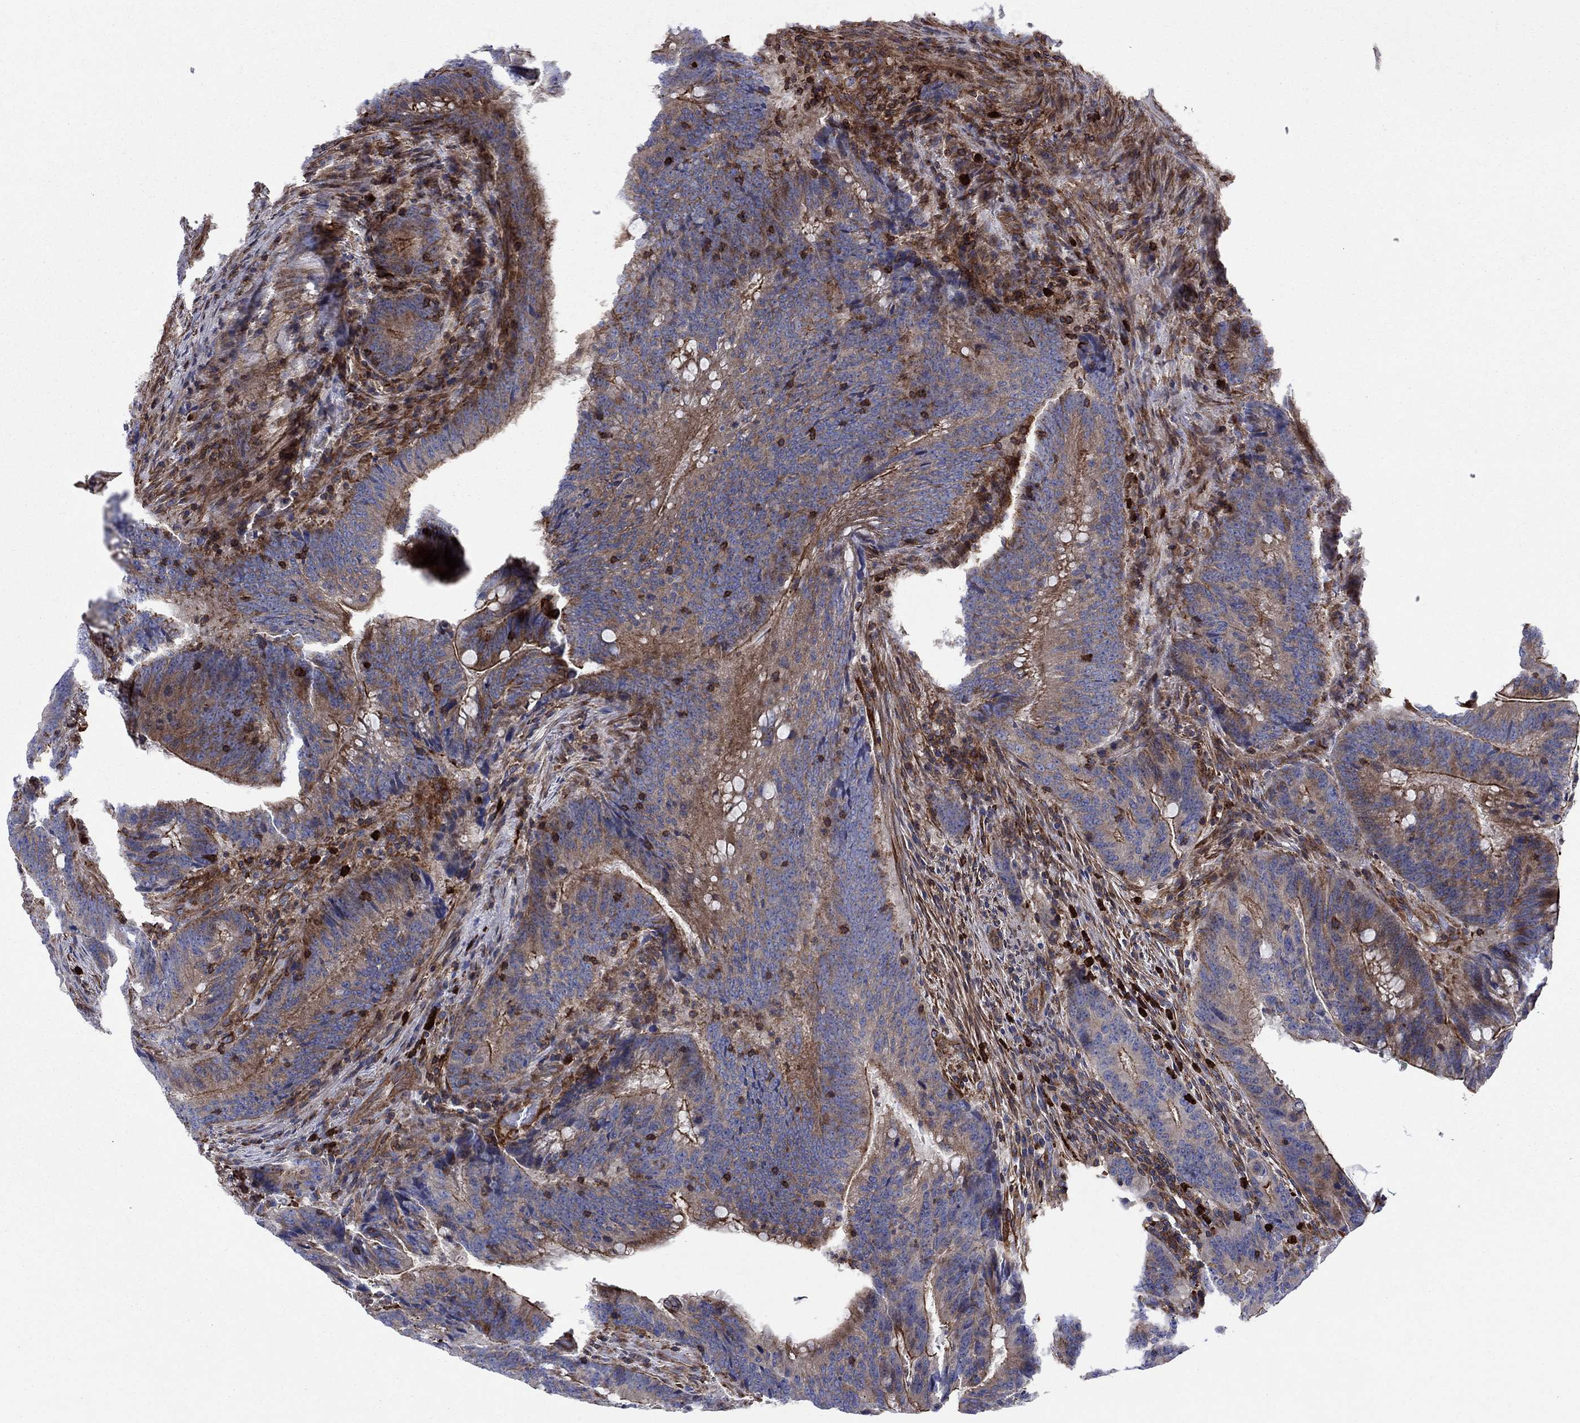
{"staining": {"intensity": "moderate", "quantity": "<25%", "location": "cytoplasmic/membranous"}, "tissue": "colorectal cancer", "cell_type": "Tumor cells", "image_type": "cancer", "snomed": [{"axis": "morphology", "description": "Adenocarcinoma, NOS"}, {"axis": "topography", "description": "Colon"}], "caption": "Immunohistochemistry (IHC) staining of colorectal cancer, which exhibits low levels of moderate cytoplasmic/membranous positivity in approximately <25% of tumor cells indicating moderate cytoplasmic/membranous protein expression. The staining was performed using DAB (brown) for protein detection and nuclei were counterstained in hematoxylin (blue).", "gene": "PAG1", "patient": {"sex": "female", "age": 87}}